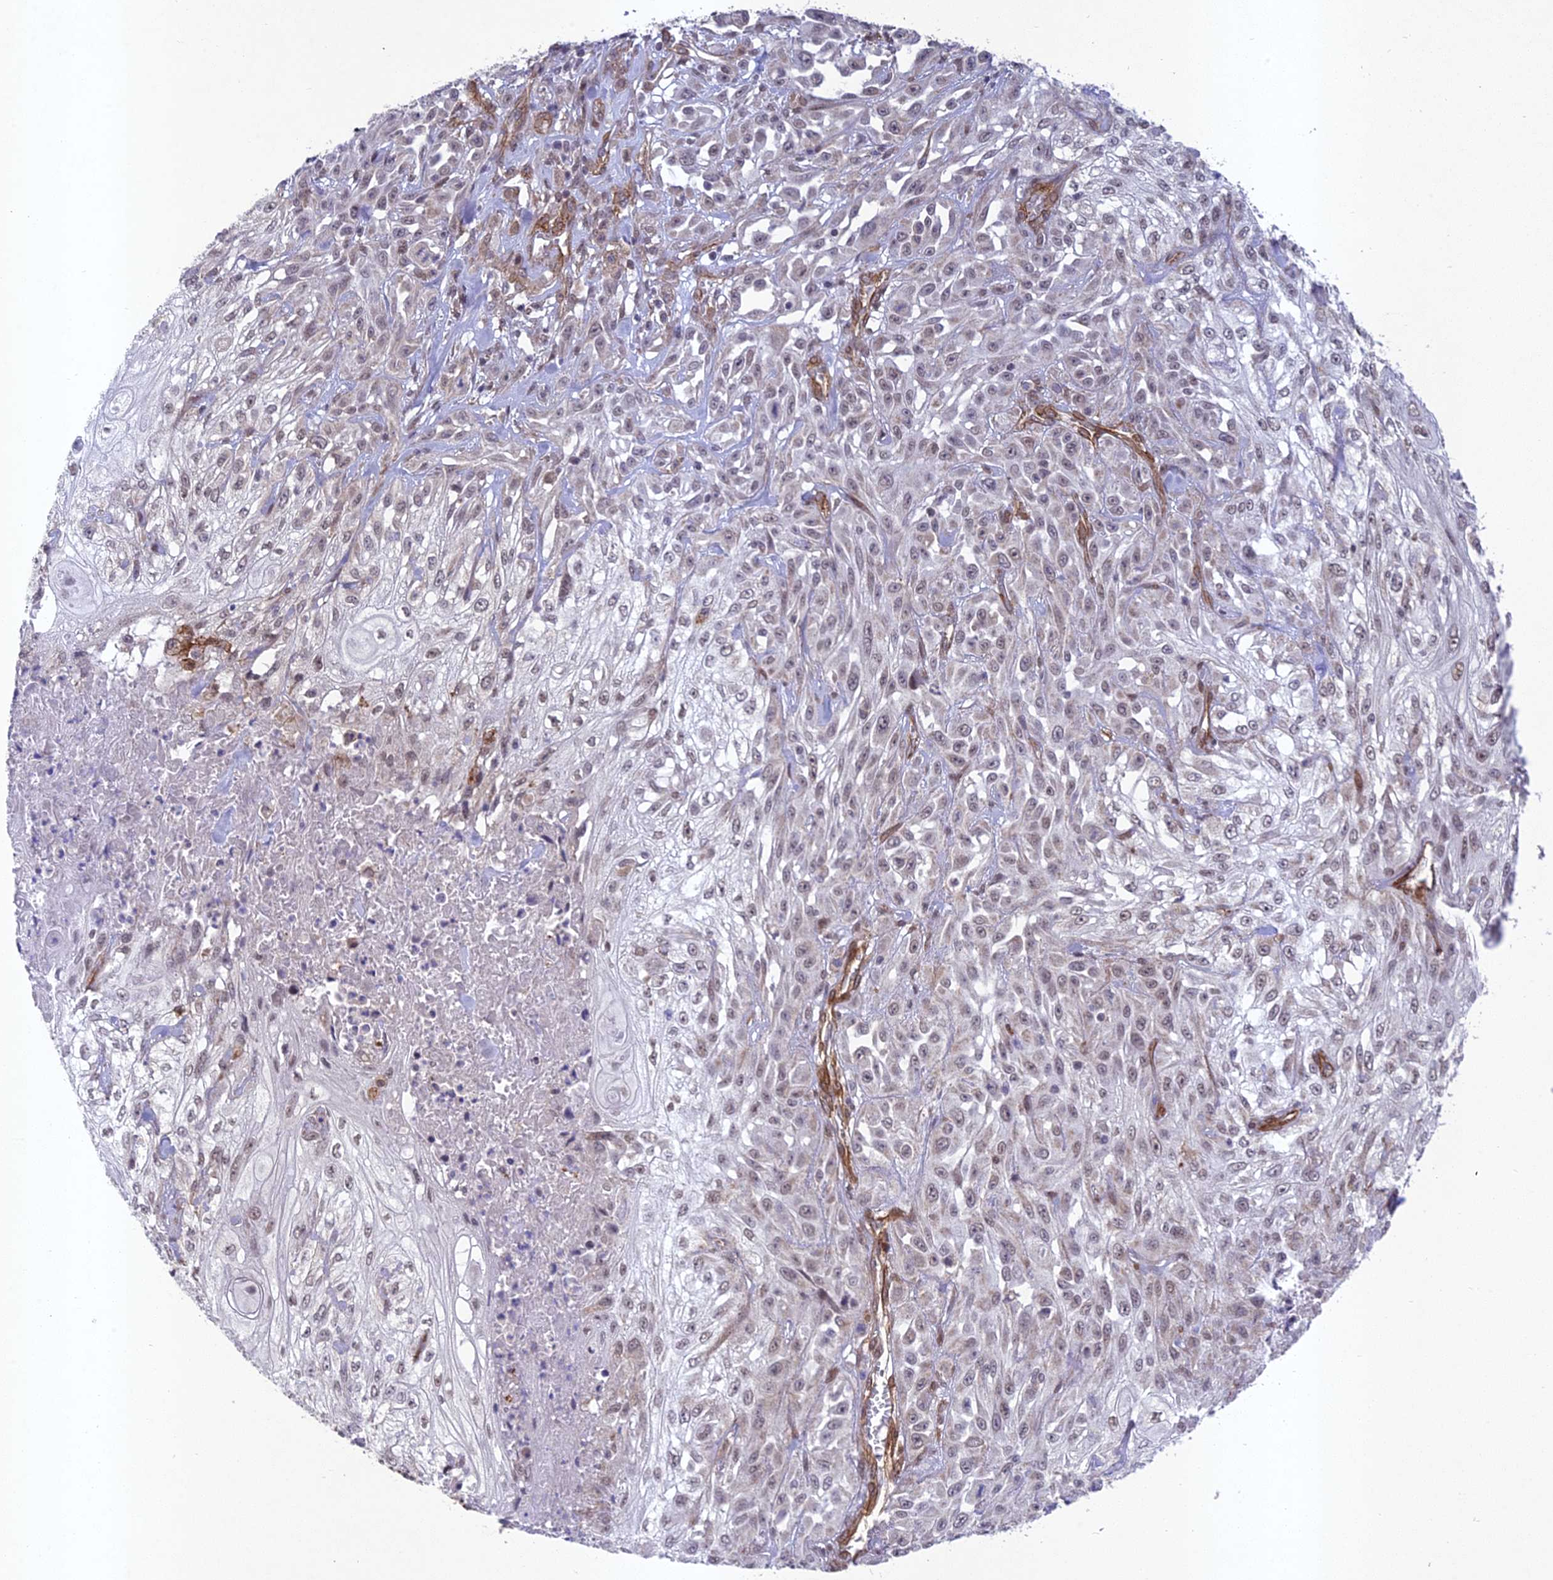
{"staining": {"intensity": "weak", "quantity": "<25%", "location": "nuclear"}, "tissue": "skin cancer", "cell_type": "Tumor cells", "image_type": "cancer", "snomed": [{"axis": "morphology", "description": "Squamous cell carcinoma, NOS"}, {"axis": "morphology", "description": "Squamous cell carcinoma, metastatic, NOS"}, {"axis": "topography", "description": "Skin"}, {"axis": "topography", "description": "Lymph node"}], "caption": "Skin squamous cell carcinoma was stained to show a protein in brown. There is no significant staining in tumor cells.", "gene": "TNS1", "patient": {"sex": "male", "age": 75}}